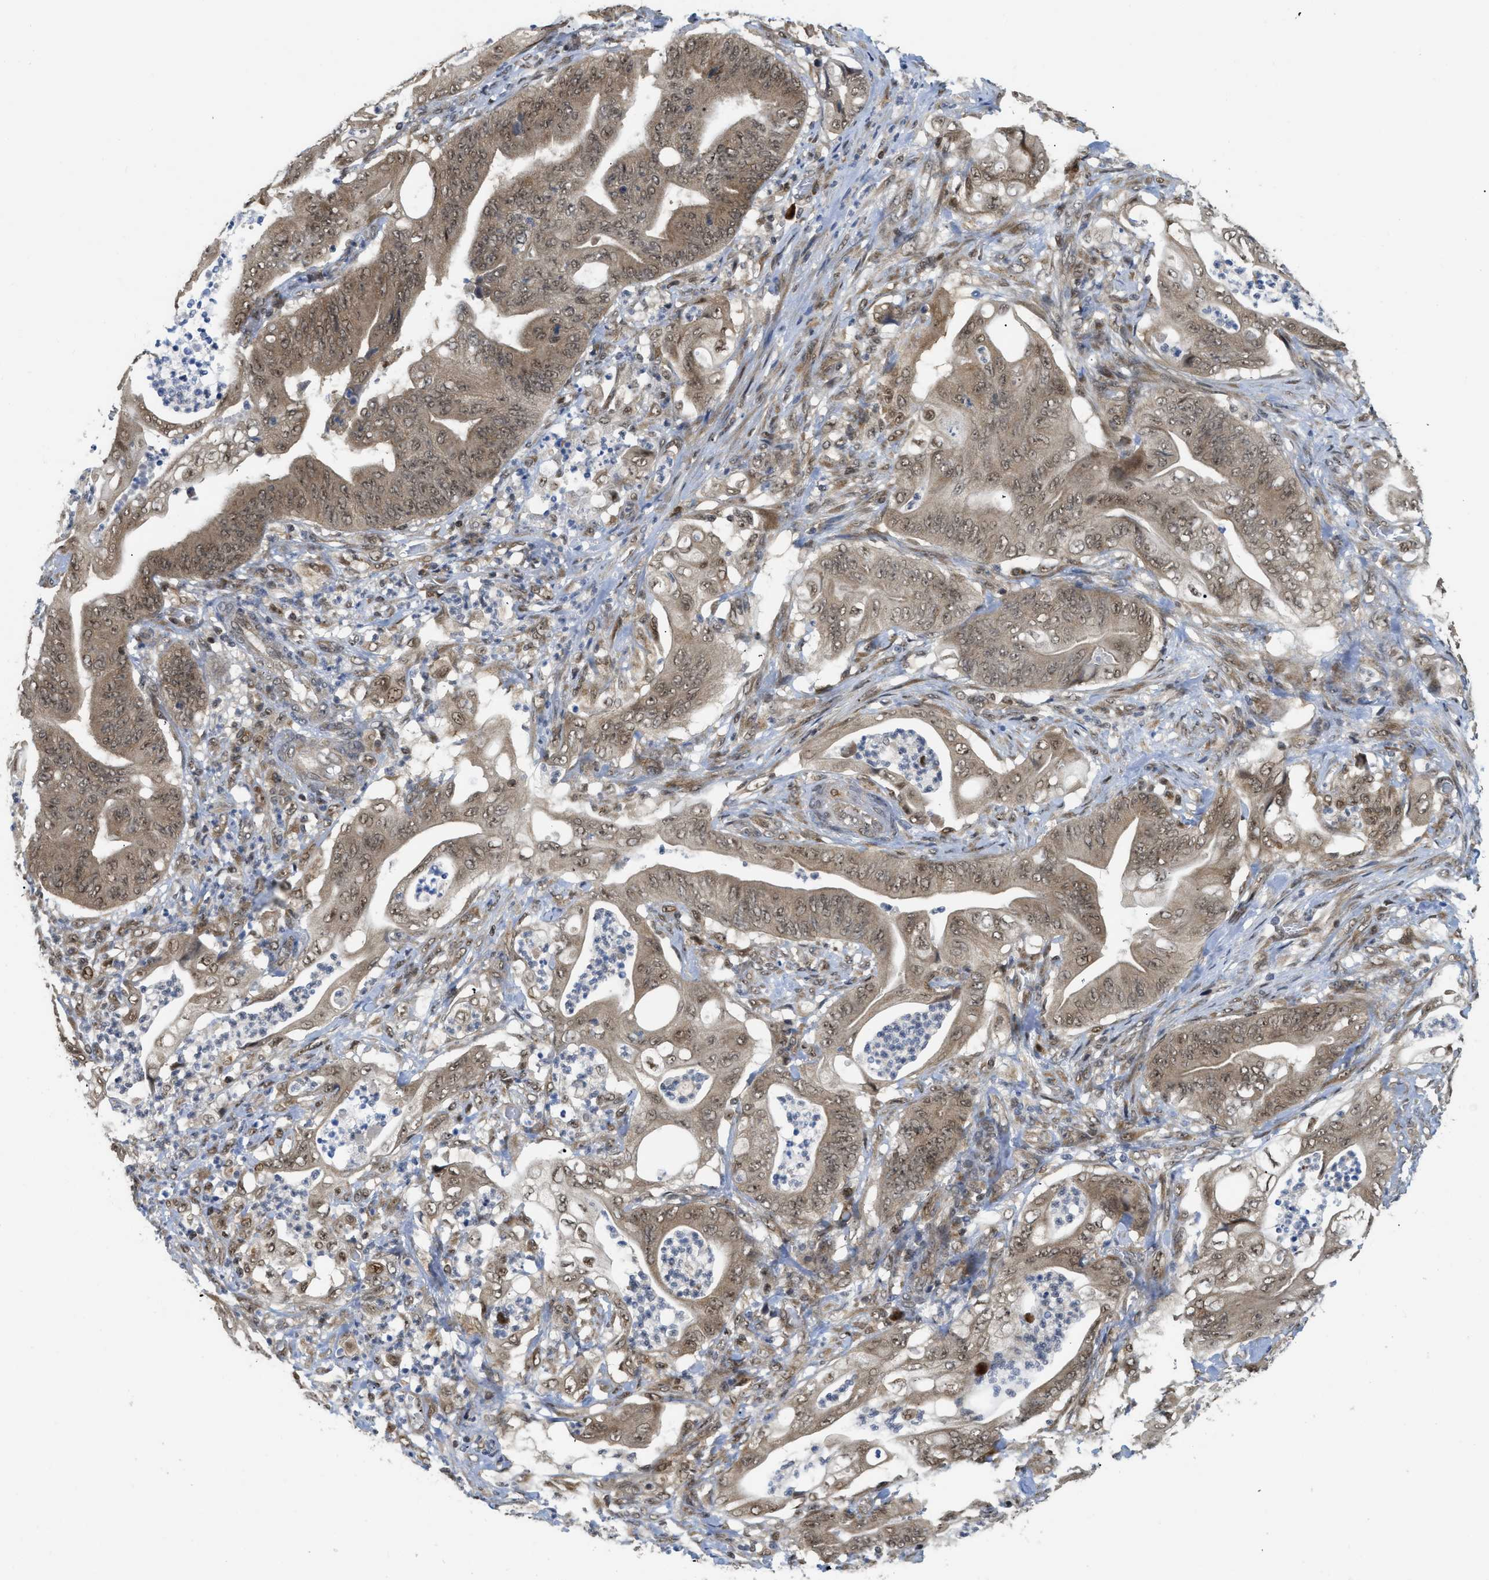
{"staining": {"intensity": "moderate", "quantity": ">75%", "location": "cytoplasmic/membranous,nuclear"}, "tissue": "stomach cancer", "cell_type": "Tumor cells", "image_type": "cancer", "snomed": [{"axis": "morphology", "description": "Adenocarcinoma, NOS"}, {"axis": "topography", "description": "Stomach"}], "caption": "Stomach cancer (adenocarcinoma) stained with DAB immunohistochemistry displays medium levels of moderate cytoplasmic/membranous and nuclear staining in approximately >75% of tumor cells.", "gene": "TACC1", "patient": {"sex": "female", "age": 73}}